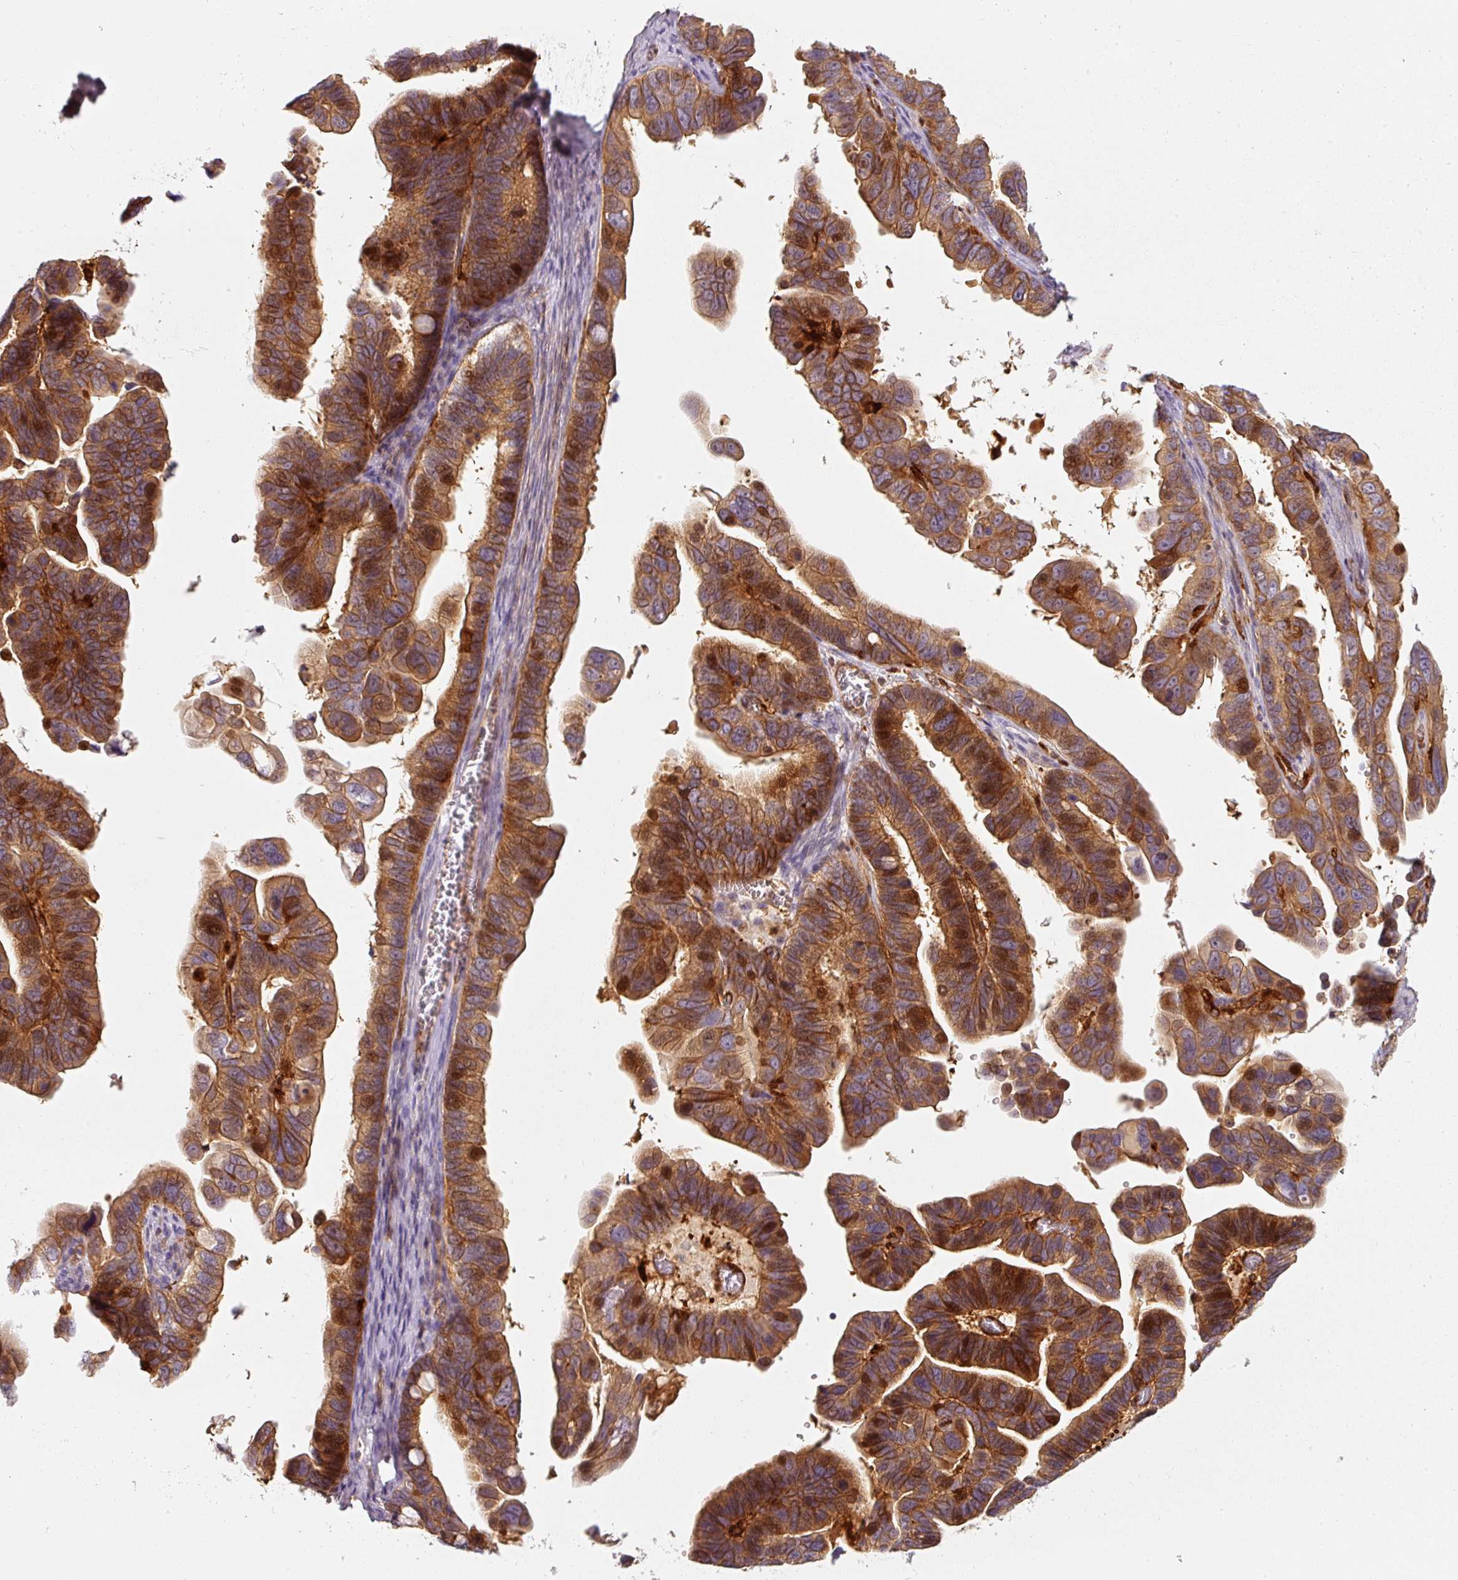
{"staining": {"intensity": "strong", "quantity": ">75%", "location": "cytoplasmic/membranous"}, "tissue": "ovarian cancer", "cell_type": "Tumor cells", "image_type": "cancer", "snomed": [{"axis": "morphology", "description": "Cystadenocarcinoma, serous, NOS"}, {"axis": "topography", "description": "Ovary"}], "caption": "High-magnification brightfield microscopy of serous cystadenocarcinoma (ovarian) stained with DAB (brown) and counterstained with hematoxylin (blue). tumor cells exhibit strong cytoplasmic/membranous expression is appreciated in about>75% of cells. Immunohistochemistry (ihc) stains the protein of interest in brown and the nuclei are stained blue.", "gene": "IQGAP2", "patient": {"sex": "female", "age": 56}}